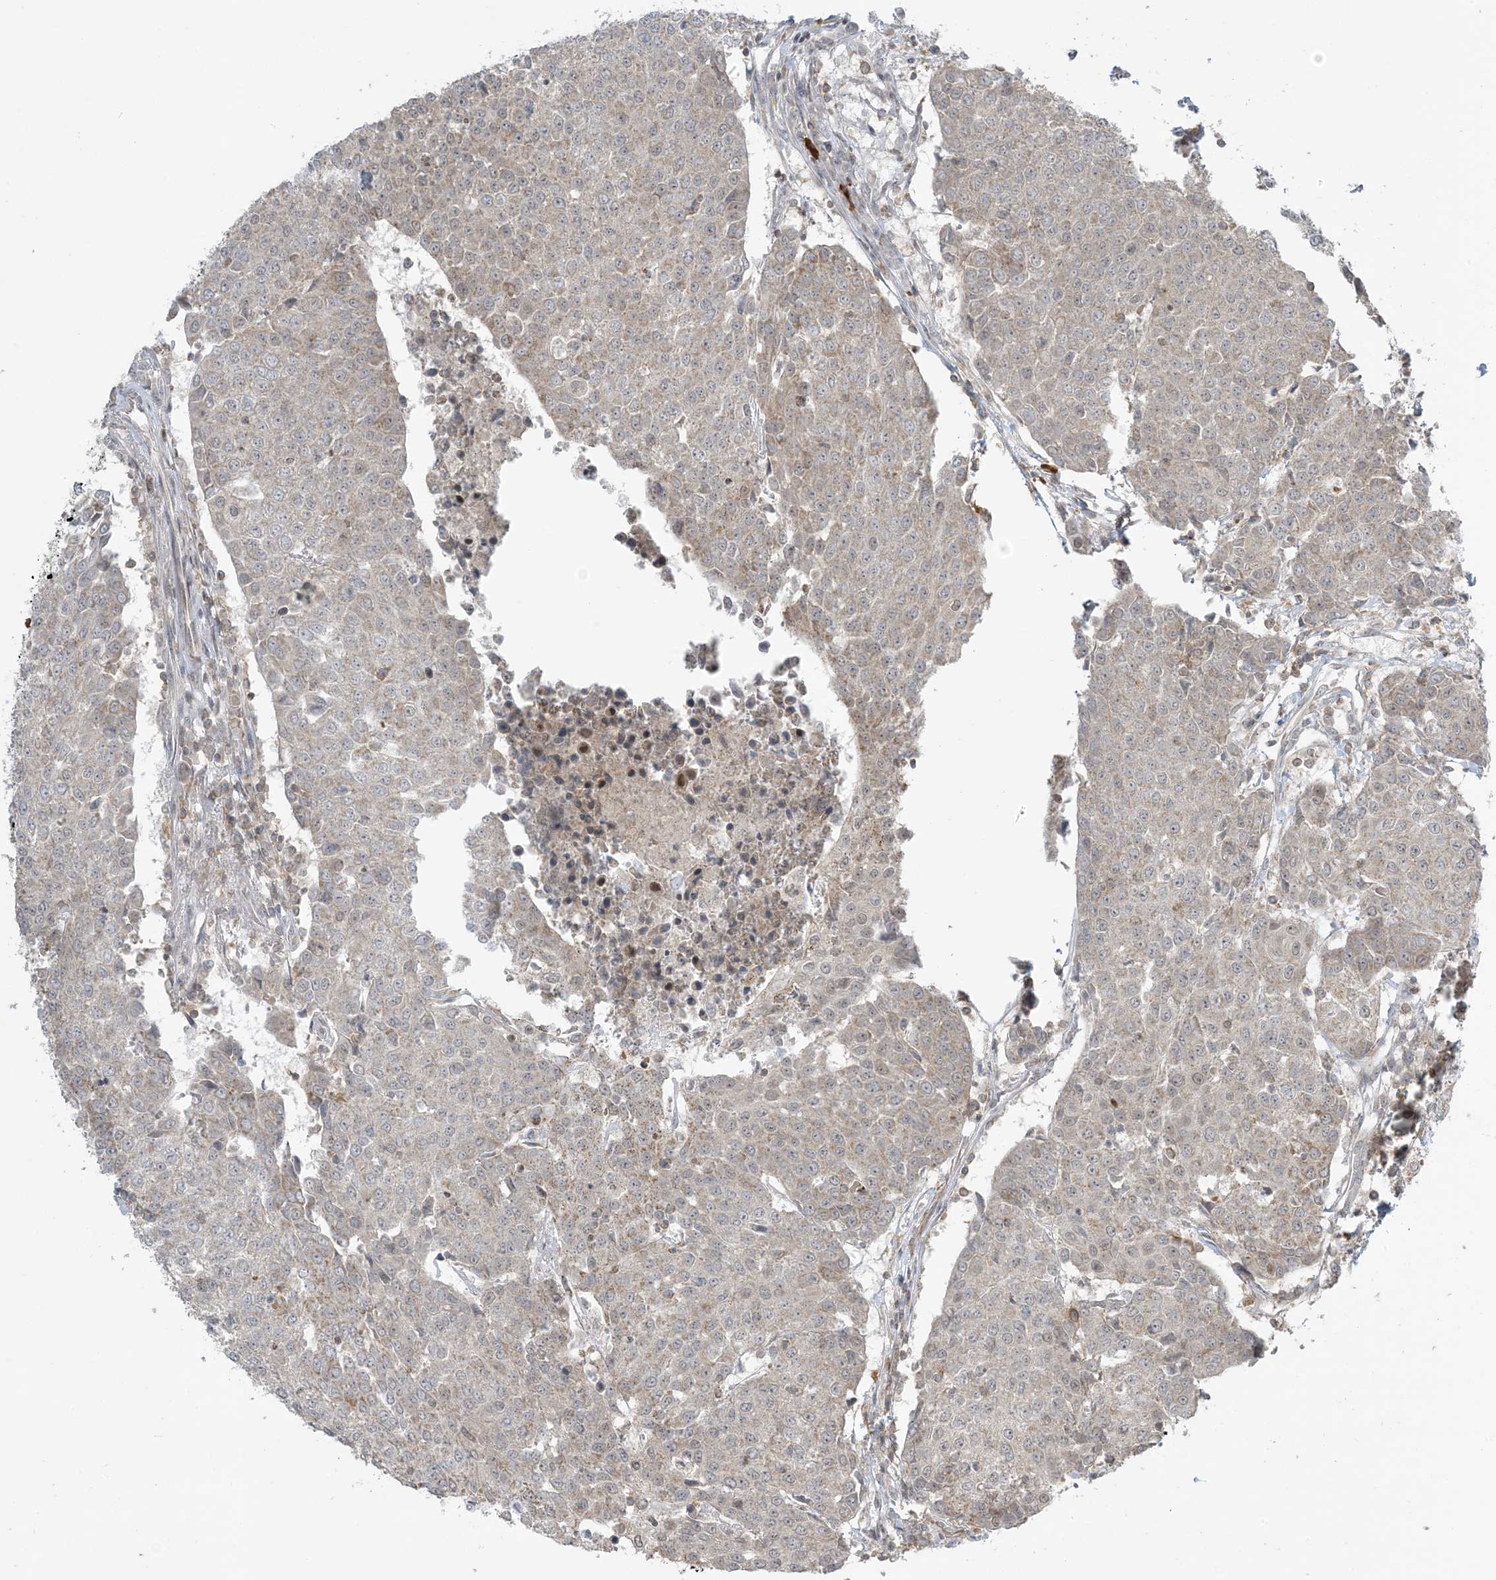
{"staining": {"intensity": "weak", "quantity": "<25%", "location": "cytoplasmic/membranous"}, "tissue": "urothelial cancer", "cell_type": "Tumor cells", "image_type": "cancer", "snomed": [{"axis": "morphology", "description": "Urothelial carcinoma, High grade"}, {"axis": "topography", "description": "Urinary bladder"}], "caption": "Tumor cells show no significant expression in high-grade urothelial carcinoma.", "gene": "PHLDB2", "patient": {"sex": "female", "age": 85}}